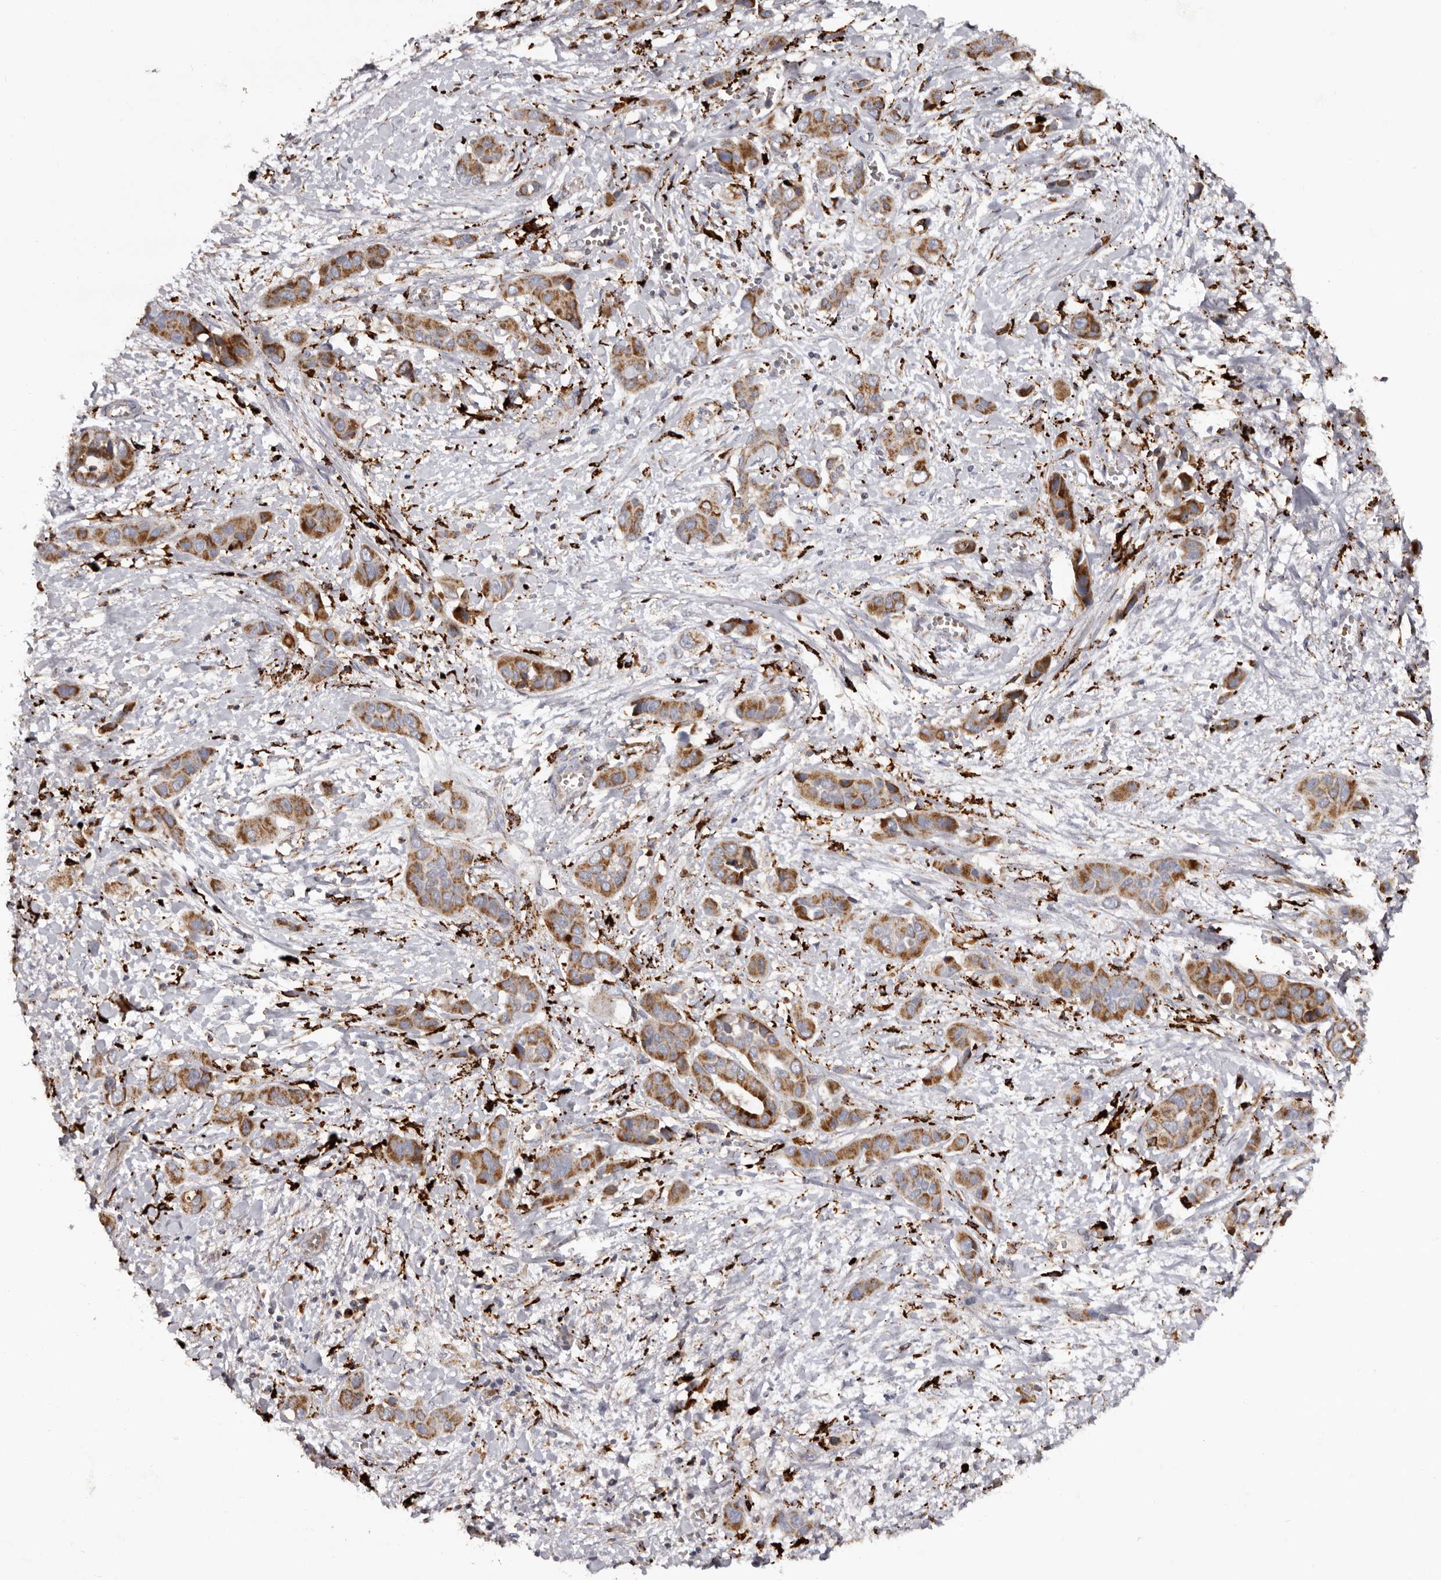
{"staining": {"intensity": "moderate", "quantity": ">75%", "location": "cytoplasmic/membranous"}, "tissue": "liver cancer", "cell_type": "Tumor cells", "image_type": "cancer", "snomed": [{"axis": "morphology", "description": "Cholangiocarcinoma"}, {"axis": "topography", "description": "Liver"}], "caption": "Brown immunohistochemical staining in liver cancer displays moderate cytoplasmic/membranous positivity in about >75% of tumor cells.", "gene": "MECR", "patient": {"sex": "female", "age": 52}}